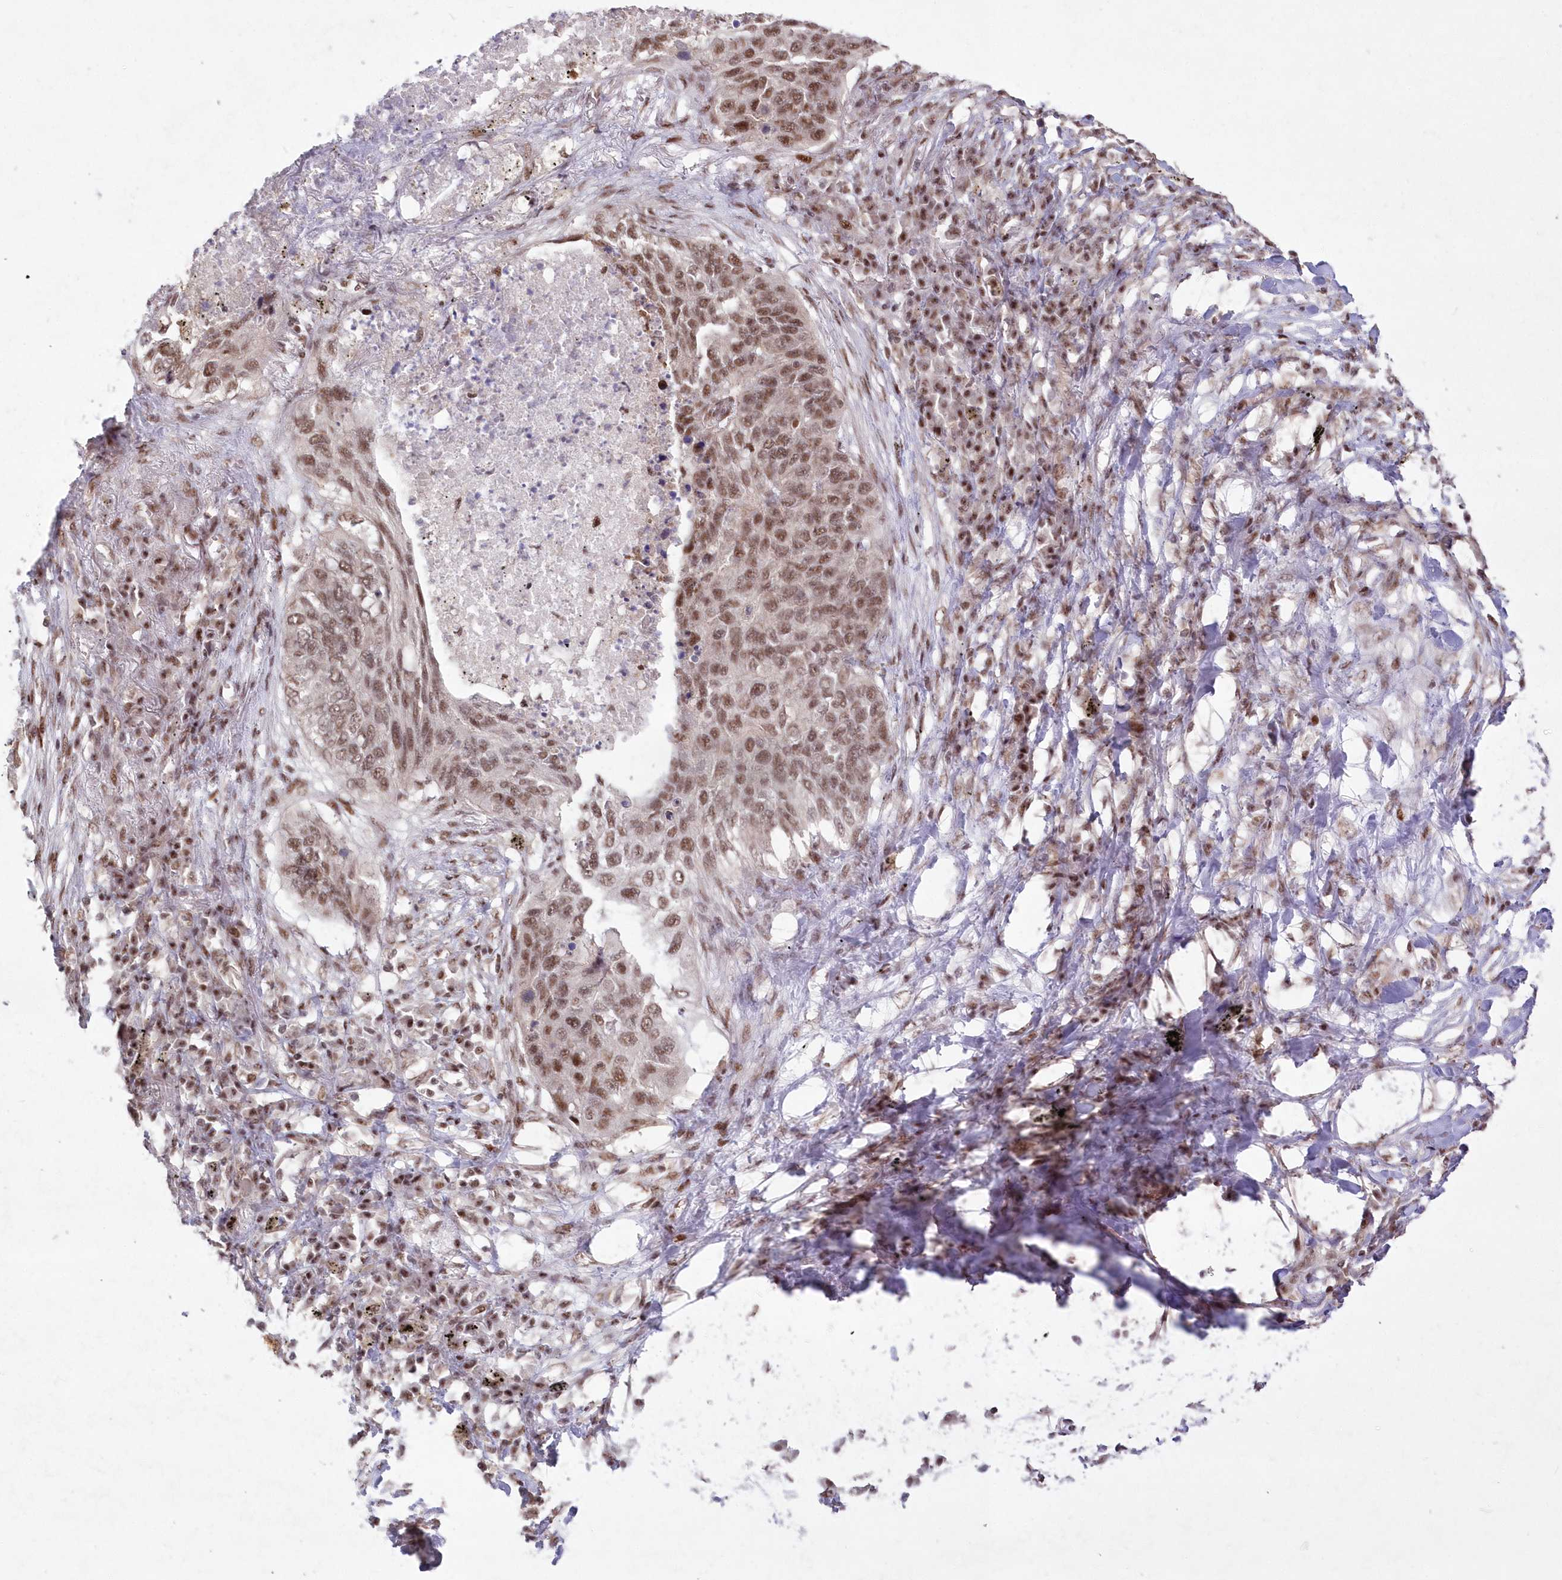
{"staining": {"intensity": "weak", "quantity": ">75%", "location": "nuclear"}, "tissue": "lung cancer", "cell_type": "Tumor cells", "image_type": "cancer", "snomed": [{"axis": "morphology", "description": "Squamous cell carcinoma, NOS"}, {"axis": "topography", "description": "Lung"}], "caption": "Immunohistochemical staining of human squamous cell carcinoma (lung) displays low levels of weak nuclear protein staining in approximately >75% of tumor cells.", "gene": "WBP1L", "patient": {"sex": "female", "age": 63}}